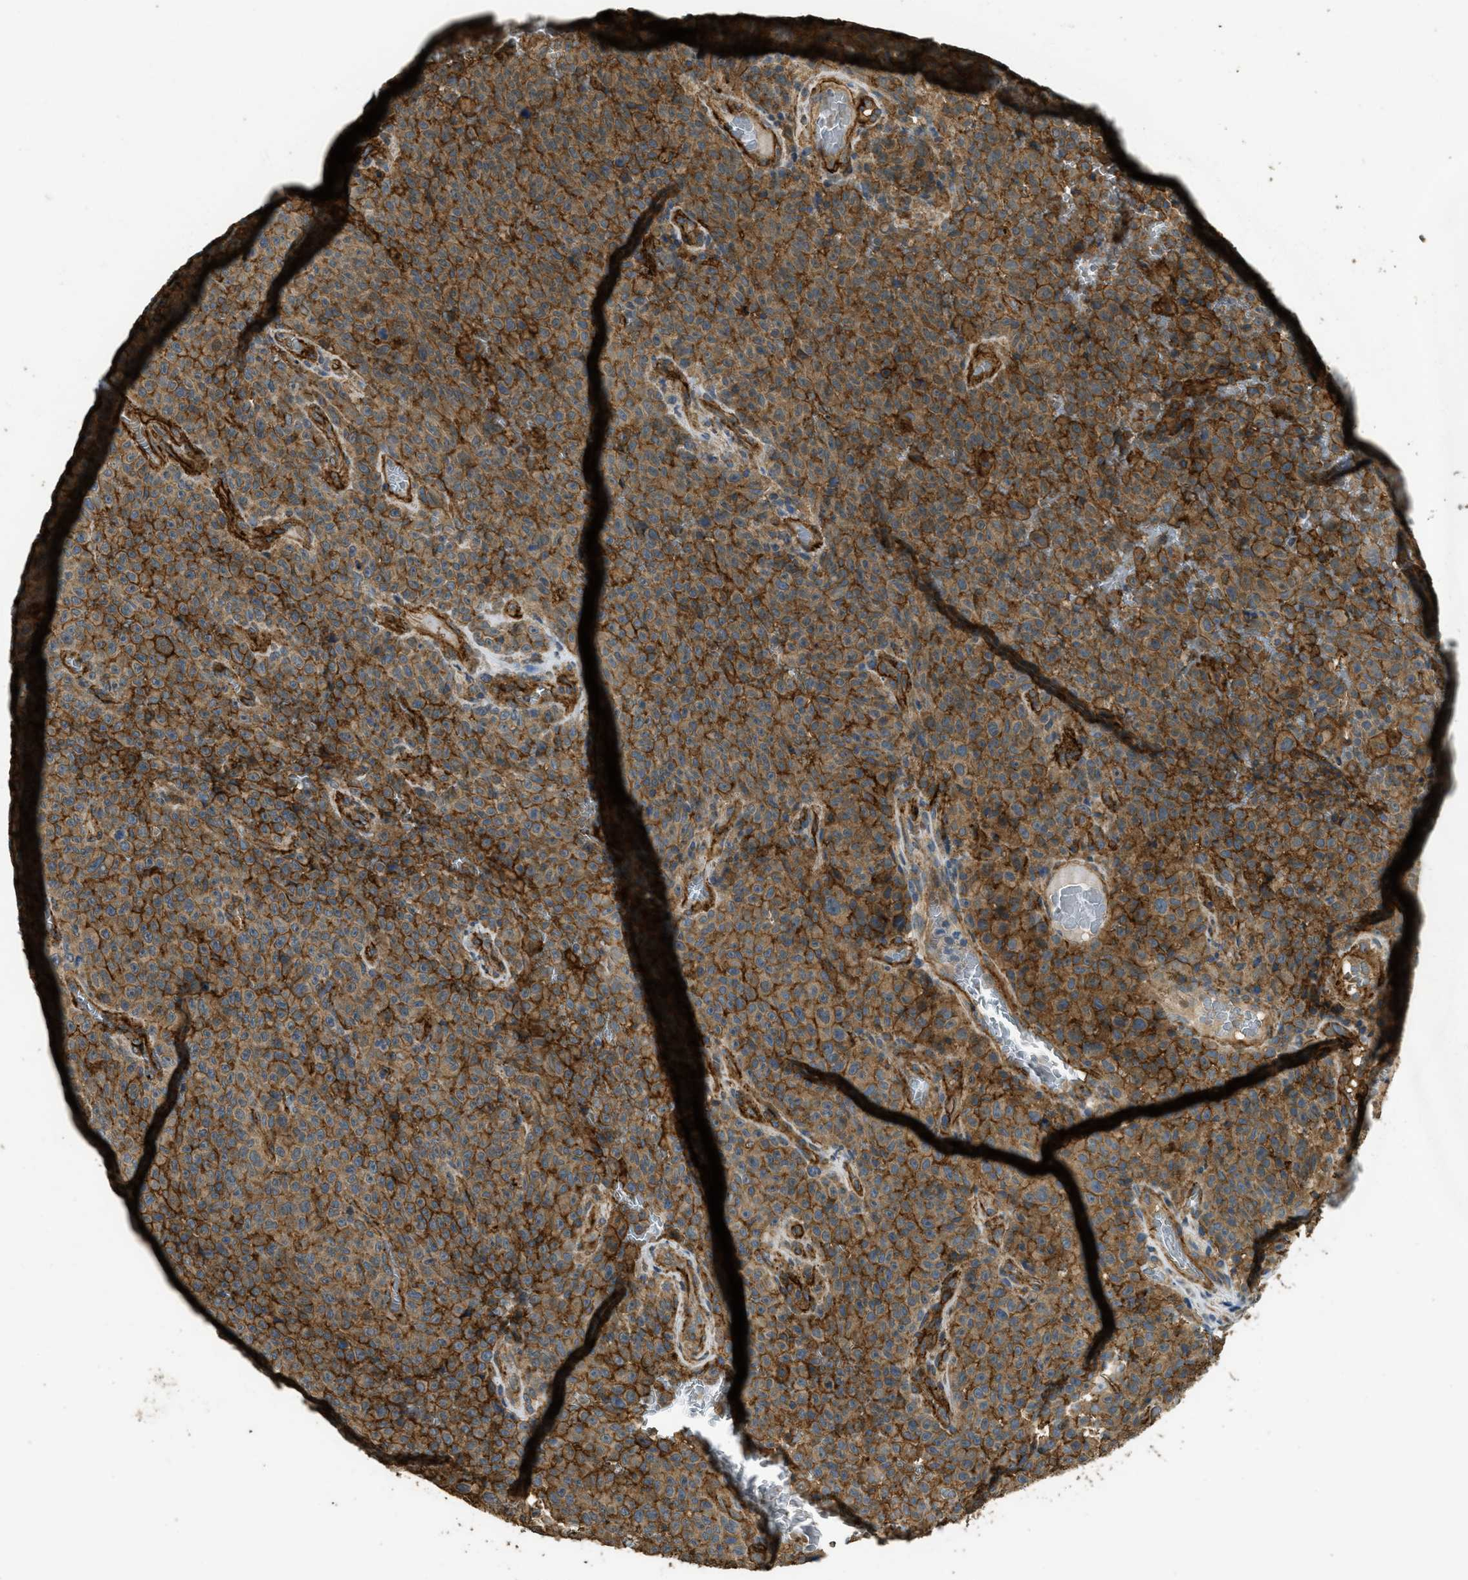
{"staining": {"intensity": "strong", "quantity": ">75%", "location": "cytoplasmic/membranous"}, "tissue": "melanoma", "cell_type": "Tumor cells", "image_type": "cancer", "snomed": [{"axis": "morphology", "description": "Malignant melanoma, NOS"}, {"axis": "topography", "description": "Skin"}], "caption": "This photomicrograph demonstrates IHC staining of malignant melanoma, with high strong cytoplasmic/membranous expression in about >75% of tumor cells.", "gene": "CD276", "patient": {"sex": "female", "age": 82}}